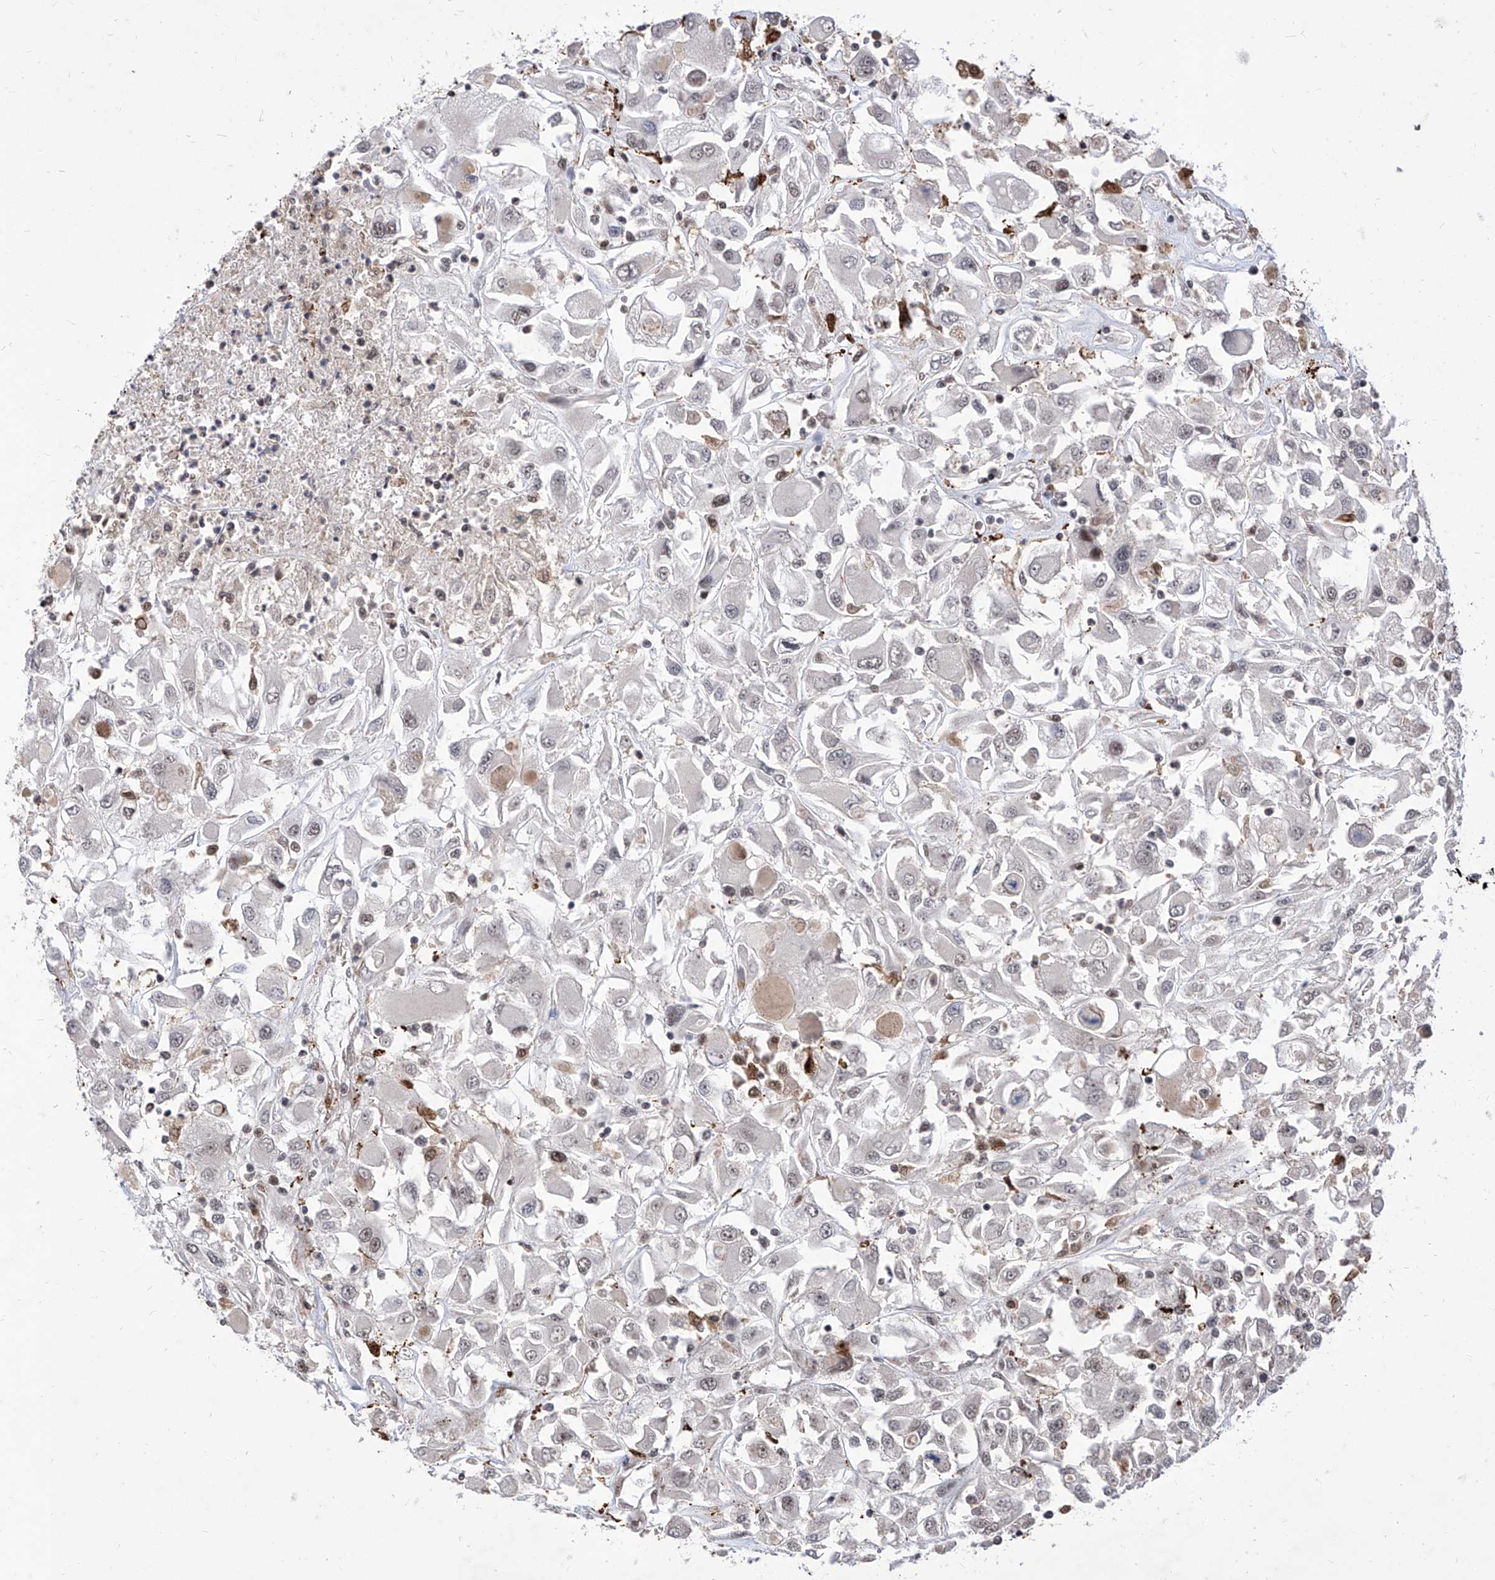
{"staining": {"intensity": "moderate", "quantity": "<25%", "location": "nuclear"}, "tissue": "renal cancer", "cell_type": "Tumor cells", "image_type": "cancer", "snomed": [{"axis": "morphology", "description": "Adenocarcinoma, NOS"}, {"axis": "topography", "description": "Kidney"}], "caption": "A micrograph showing moderate nuclear staining in approximately <25% of tumor cells in renal adenocarcinoma, as visualized by brown immunohistochemical staining.", "gene": "PHF5A", "patient": {"sex": "female", "age": 52}}